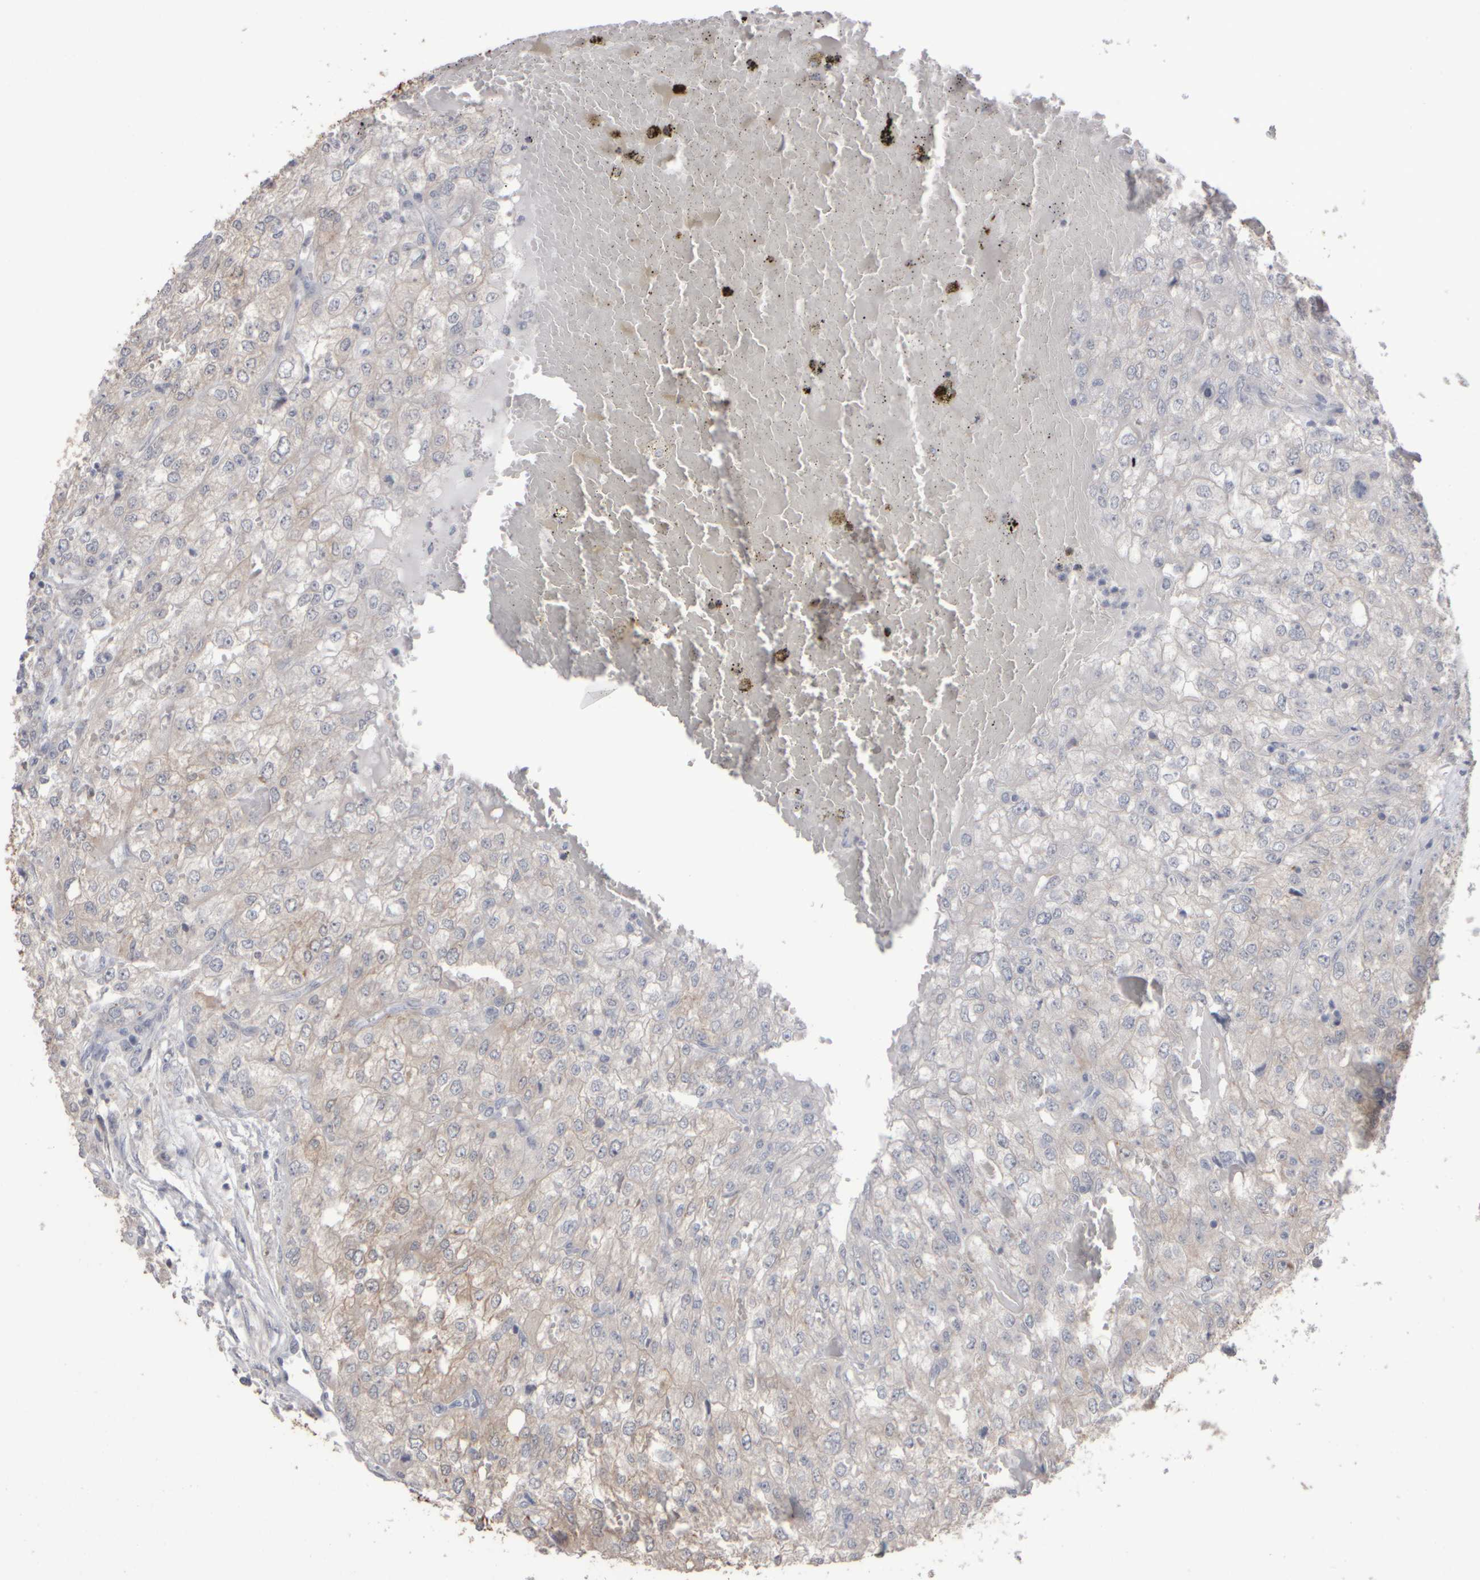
{"staining": {"intensity": "weak", "quantity": "<25%", "location": "cytoplasmic/membranous"}, "tissue": "renal cancer", "cell_type": "Tumor cells", "image_type": "cancer", "snomed": [{"axis": "morphology", "description": "Adenocarcinoma, NOS"}, {"axis": "topography", "description": "Kidney"}], "caption": "The photomicrograph displays no staining of tumor cells in renal cancer (adenocarcinoma). (DAB (3,3'-diaminobenzidine) immunohistochemistry (IHC) visualized using brightfield microscopy, high magnification).", "gene": "EPHX2", "patient": {"sex": "female", "age": 54}}